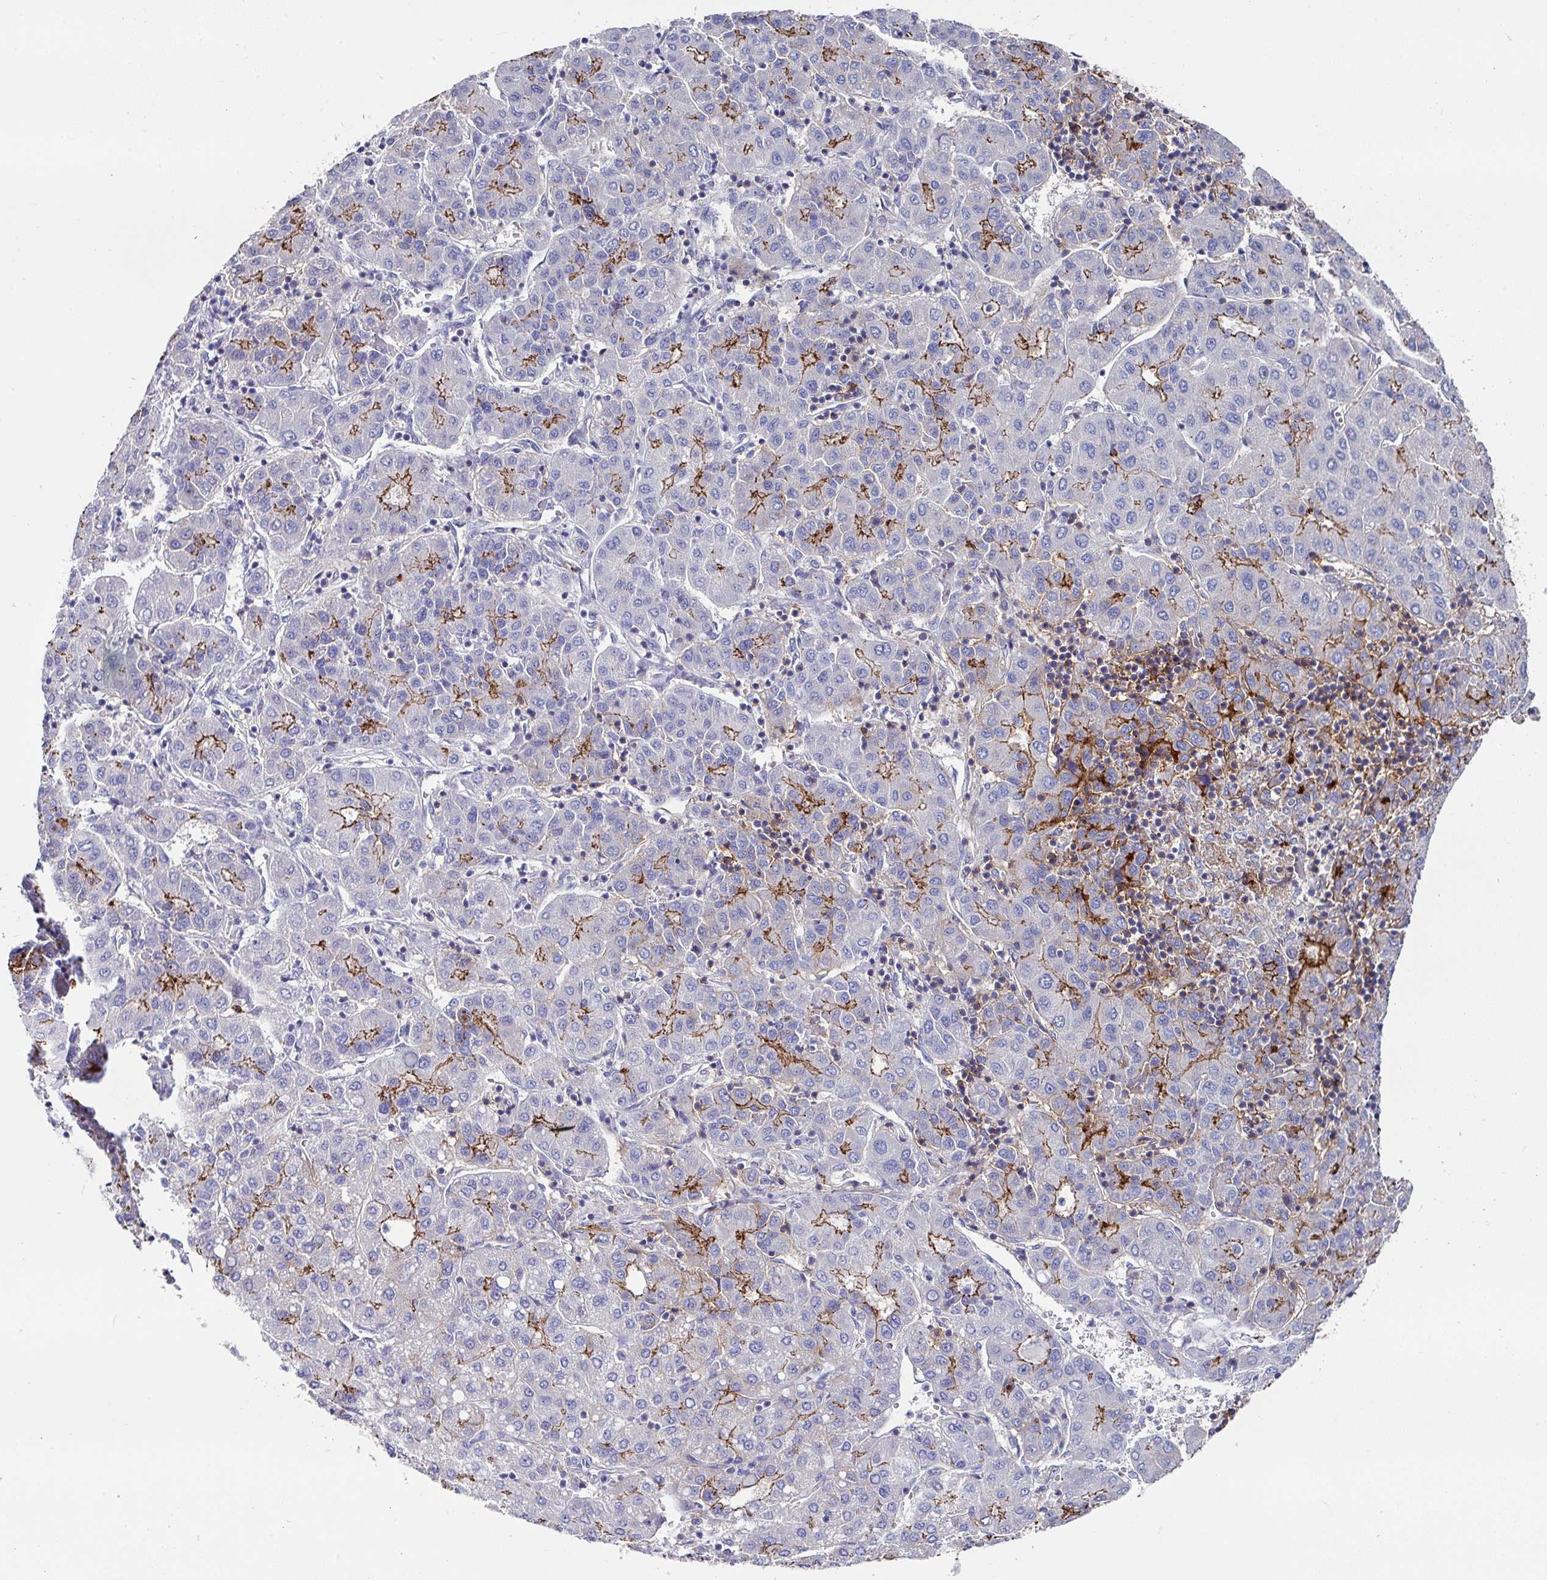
{"staining": {"intensity": "strong", "quantity": "<25%", "location": "cytoplasmic/membranous"}, "tissue": "liver cancer", "cell_type": "Tumor cells", "image_type": "cancer", "snomed": [{"axis": "morphology", "description": "Carcinoma, Hepatocellular, NOS"}, {"axis": "topography", "description": "Liver"}], "caption": "This micrograph reveals IHC staining of human liver hepatocellular carcinoma, with medium strong cytoplasmic/membranous staining in approximately <25% of tumor cells.", "gene": "CLDN1", "patient": {"sex": "male", "age": 65}}